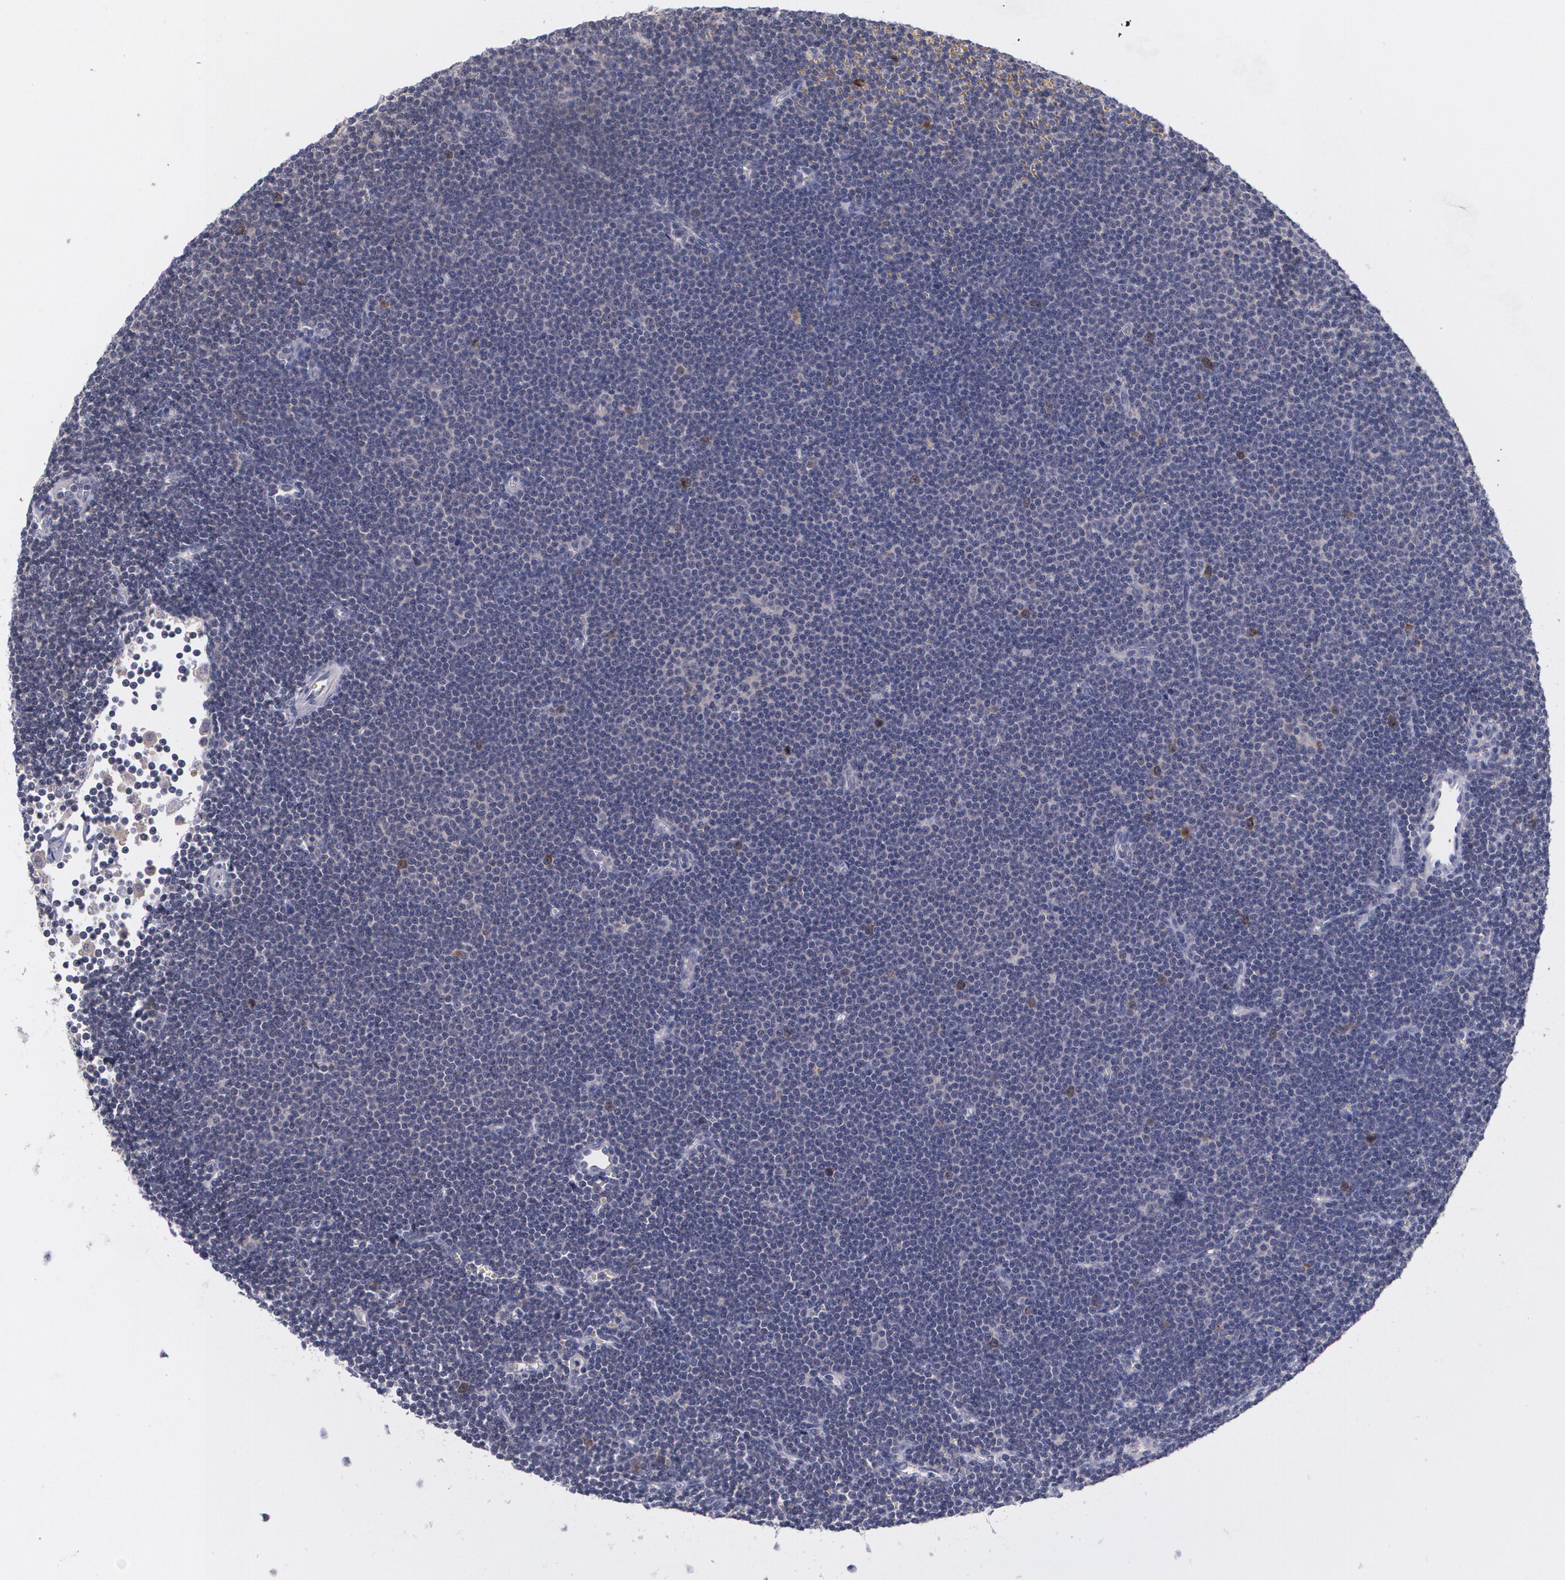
{"staining": {"intensity": "moderate", "quantity": "<25%", "location": "cytoplasmic/membranous"}, "tissue": "lymphoma", "cell_type": "Tumor cells", "image_type": "cancer", "snomed": [{"axis": "morphology", "description": "Malignant lymphoma, non-Hodgkin's type, Low grade"}, {"axis": "topography", "description": "Lymph node"}], "caption": "Protein positivity by IHC shows moderate cytoplasmic/membranous staining in approximately <25% of tumor cells in low-grade malignant lymphoma, non-Hodgkin's type. The protein of interest is shown in brown color, while the nuclei are stained blue.", "gene": "HMMR", "patient": {"sex": "female", "age": 73}}